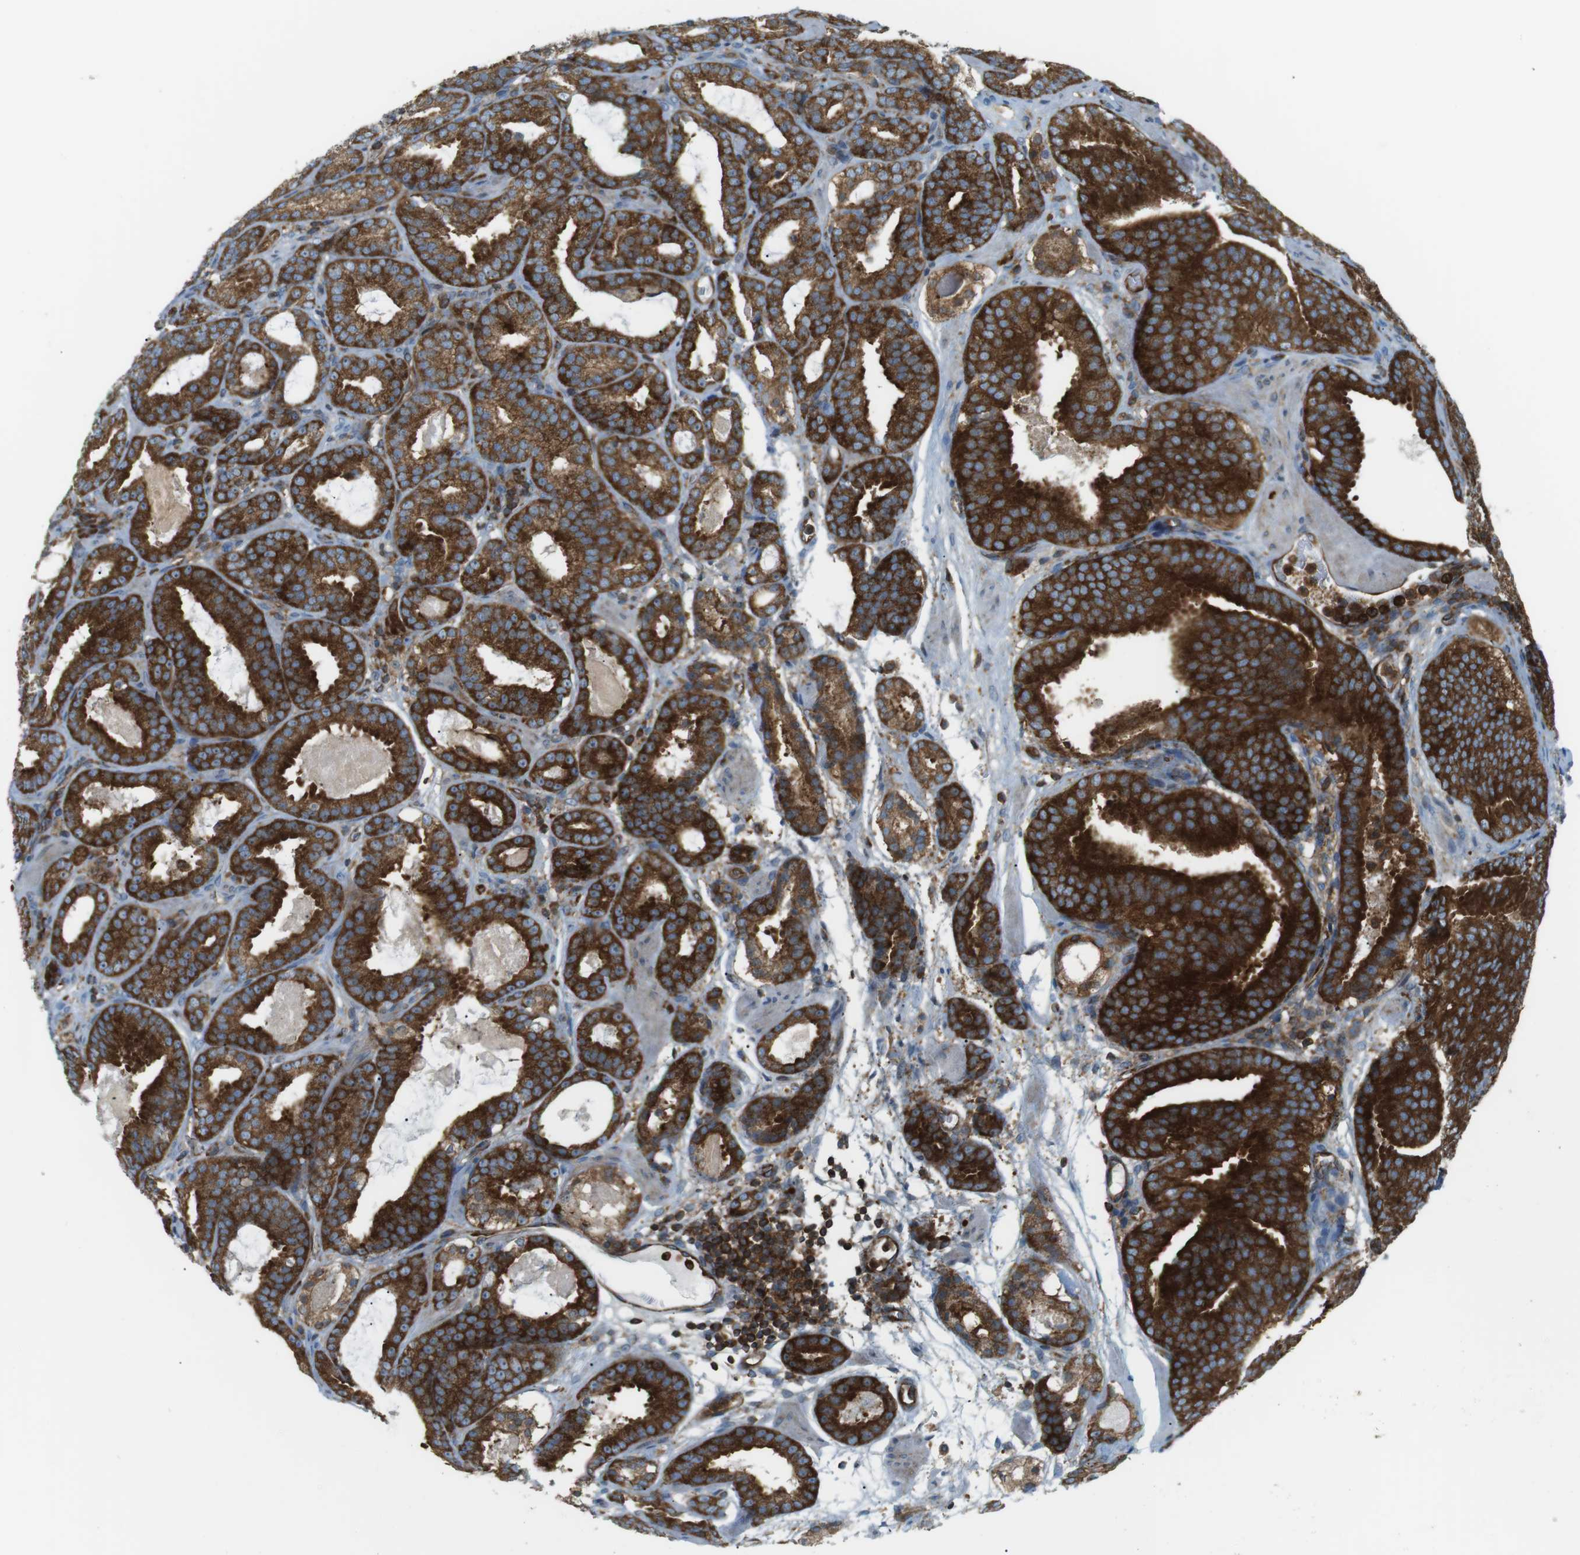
{"staining": {"intensity": "strong", "quantity": ">75%", "location": "cytoplasmic/membranous"}, "tissue": "prostate cancer", "cell_type": "Tumor cells", "image_type": "cancer", "snomed": [{"axis": "morphology", "description": "Adenocarcinoma, Low grade"}, {"axis": "topography", "description": "Prostate"}], "caption": "Tumor cells demonstrate high levels of strong cytoplasmic/membranous positivity in approximately >75% of cells in human low-grade adenocarcinoma (prostate). (brown staining indicates protein expression, while blue staining denotes nuclei).", "gene": "FLII", "patient": {"sex": "male", "age": 69}}